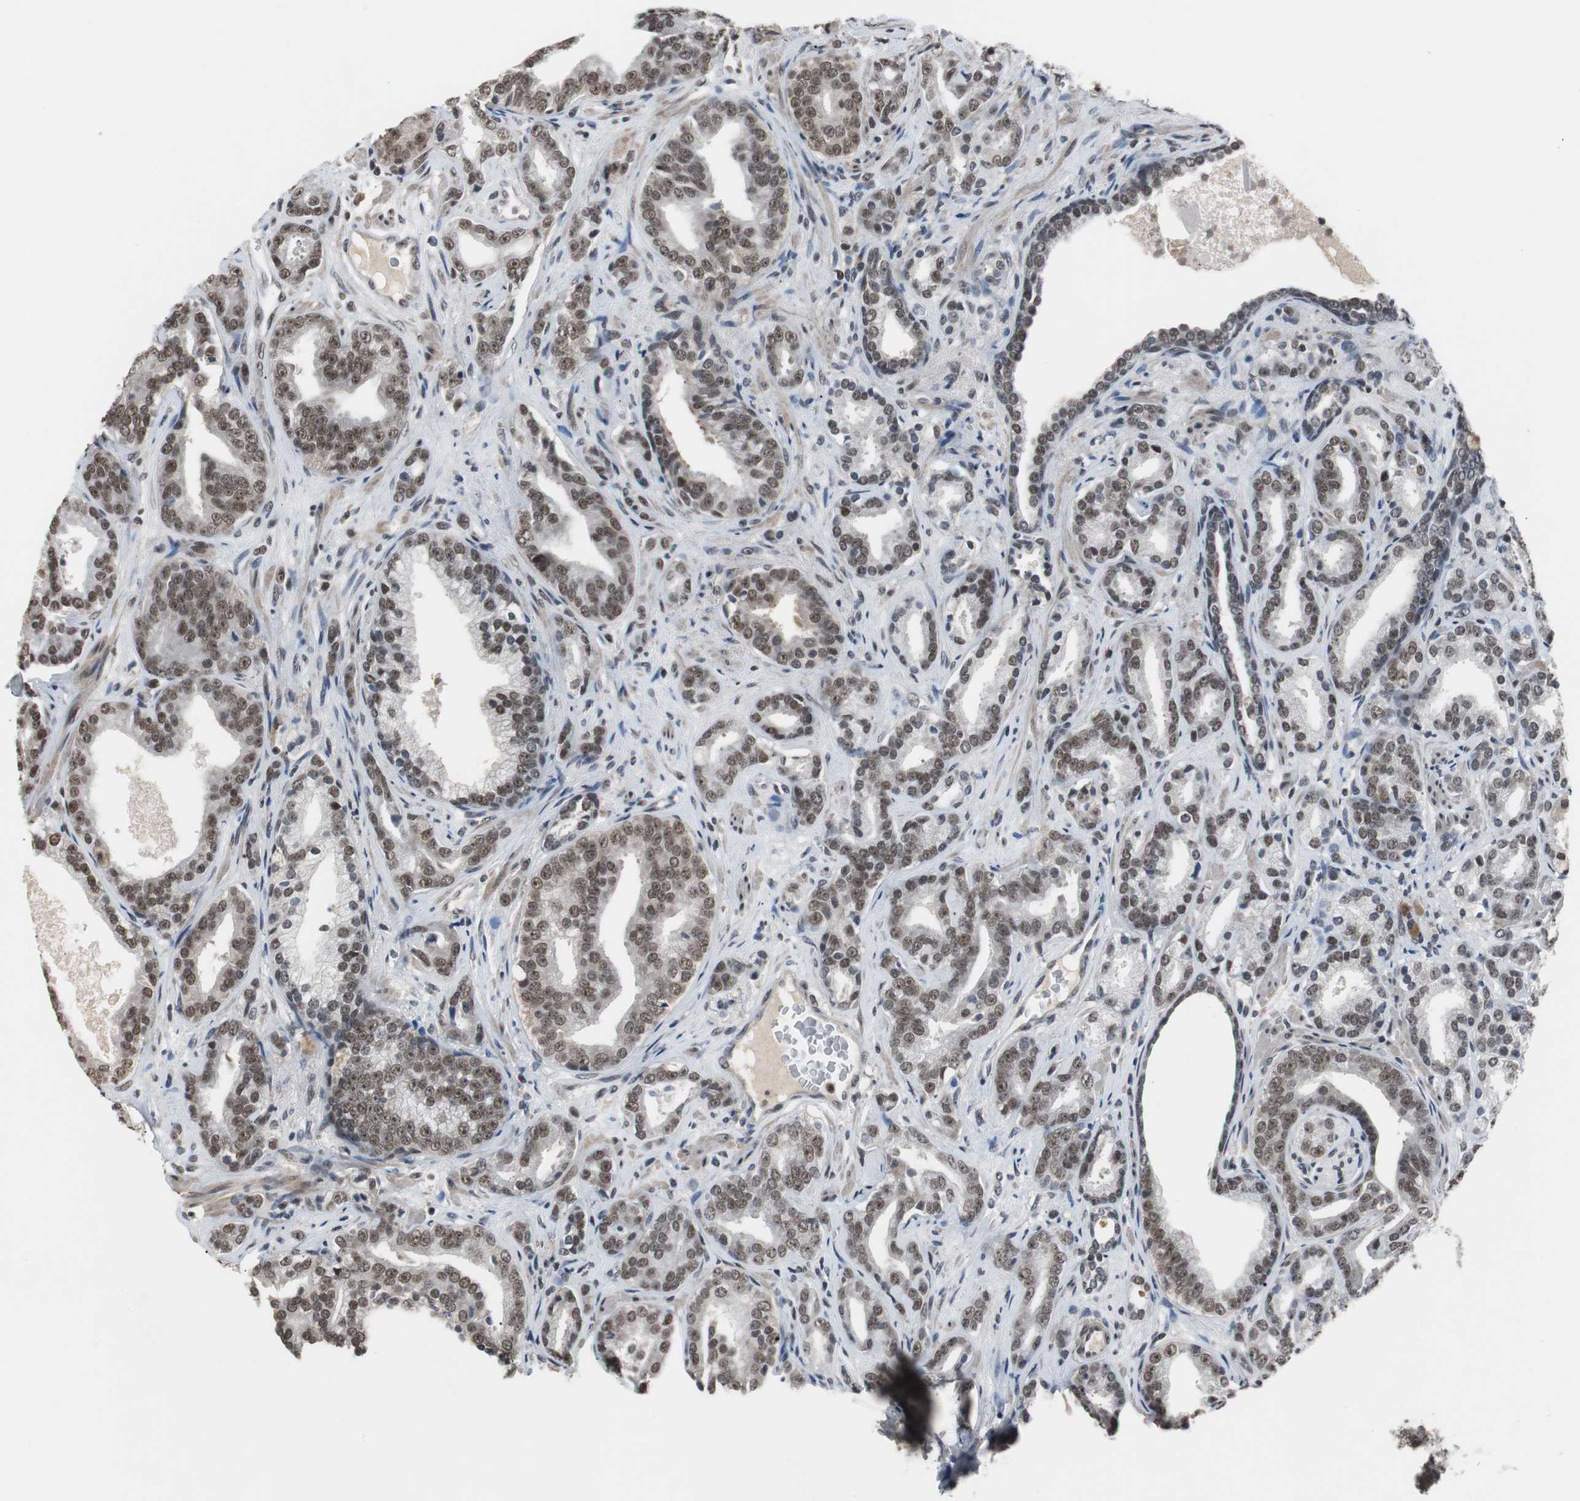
{"staining": {"intensity": "moderate", "quantity": ">75%", "location": "nuclear"}, "tissue": "prostate cancer", "cell_type": "Tumor cells", "image_type": "cancer", "snomed": [{"axis": "morphology", "description": "Adenocarcinoma, Low grade"}, {"axis": "topography", "description": "Prostate"}], "caption": "Approximately >75% of tumor cells in prostate cancer (adenocarcinoma (low-grade)) display moderate nuclear protein positivity as visualized by brown immunohistochemical staining.", "gene": "TAF7", "patient": {"sex": "male", "age": 63}}